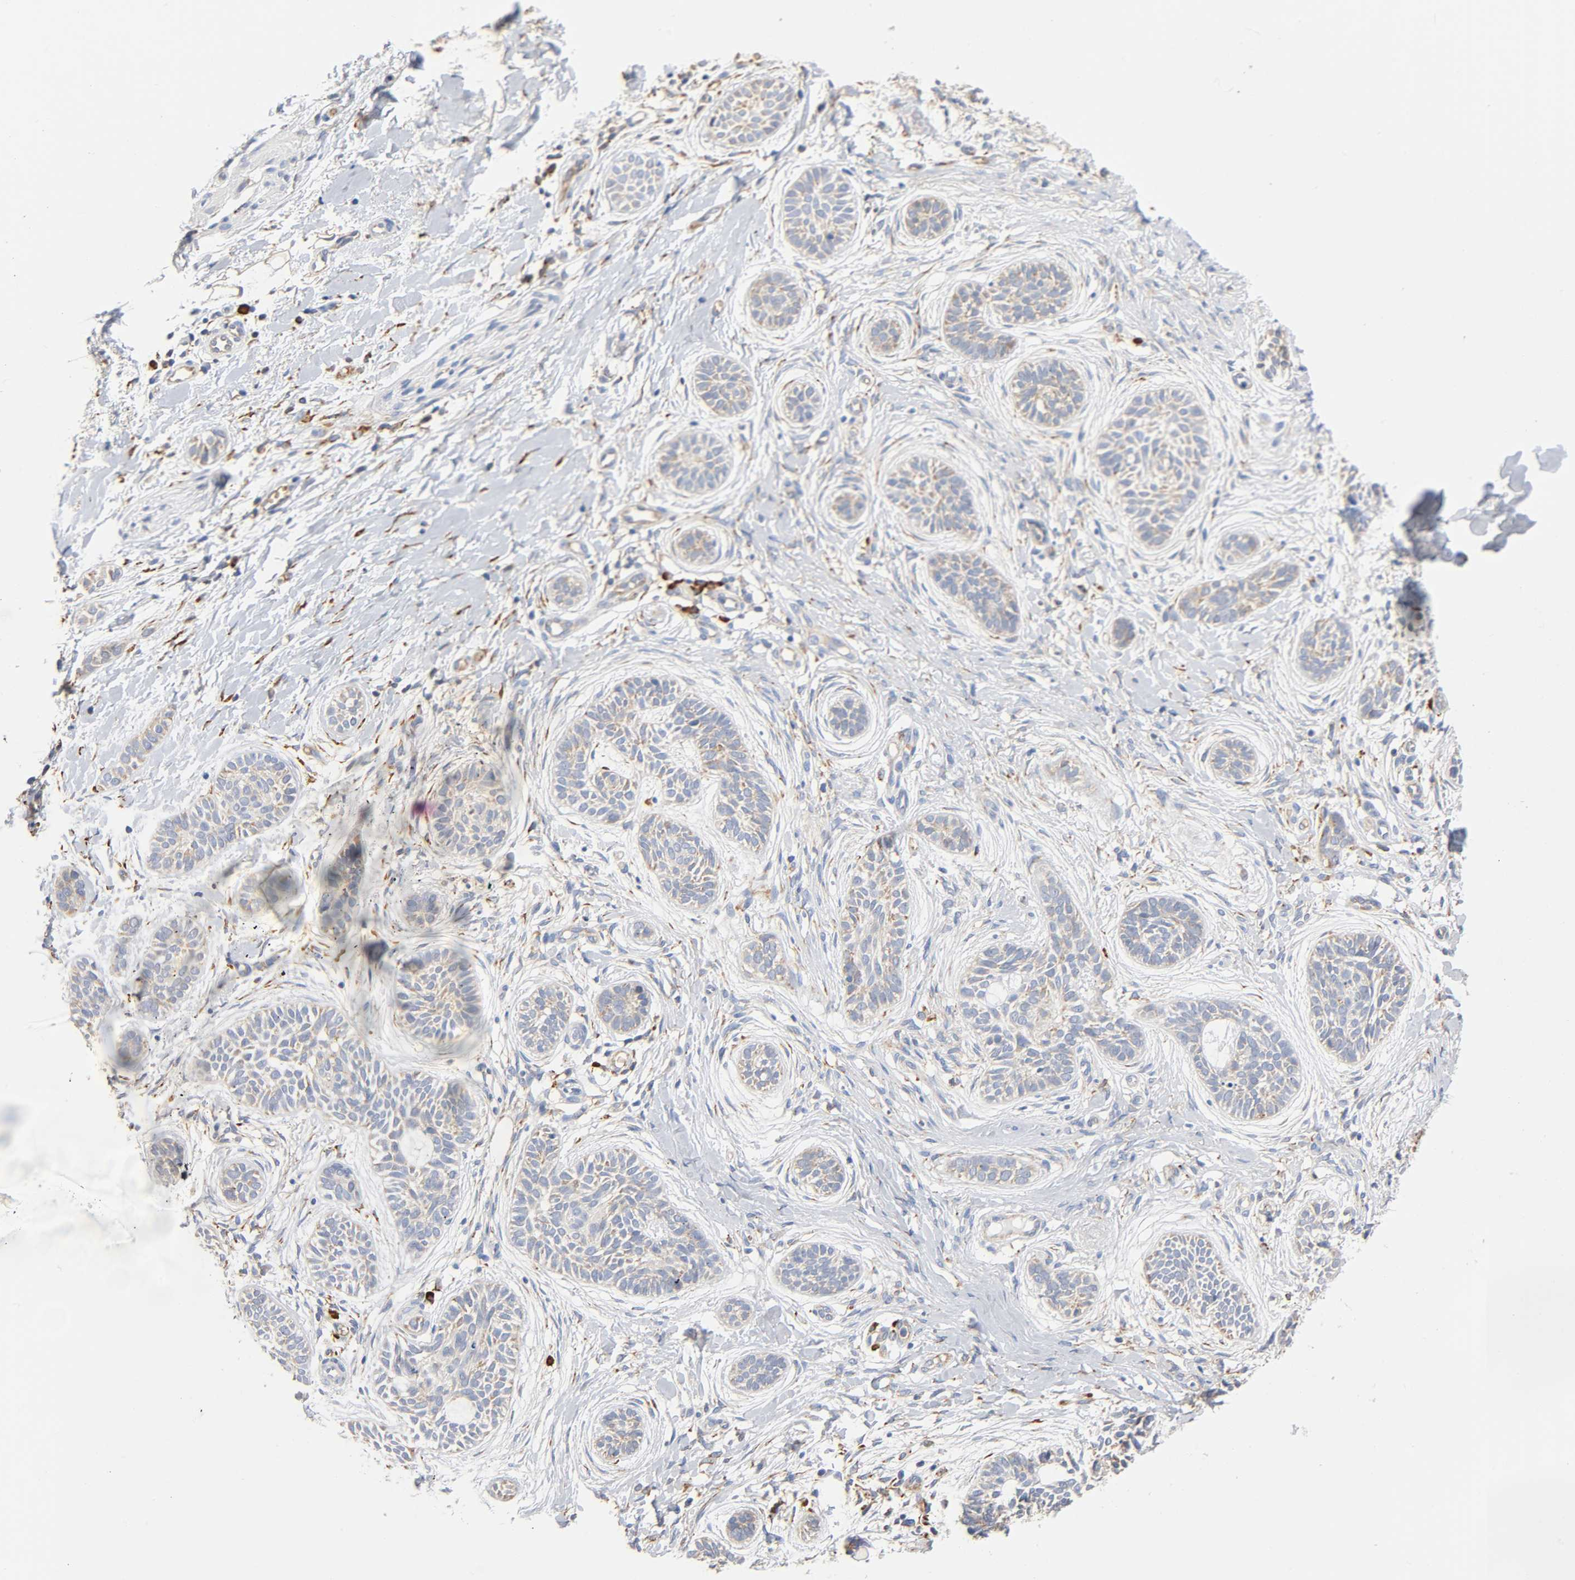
{"staining": {"intensity": "weak", "quantity": "25%-75%", "location": "cytoplasmic/membranous"}, "tissue": "skin cancer", "cell_type": "Tumor cells", "image_type": "cancer", "snomed": [{"axis": "morphology", "description": "Normal tissue, NOS"}, {"axis": "morphology", "description": "Basal cell carcinoma"}, {"axis": "topography", "description": "Skin"}], "caption": "Brown immunohistochemical staining in human skin cancer (basal cell carcinoma) demonstrates weak cytoplasmic/membranous expression in about 25%-75% of tumor cells.", "gene": "UCKL1", "patient": {"sex": "male", "age": 63}}